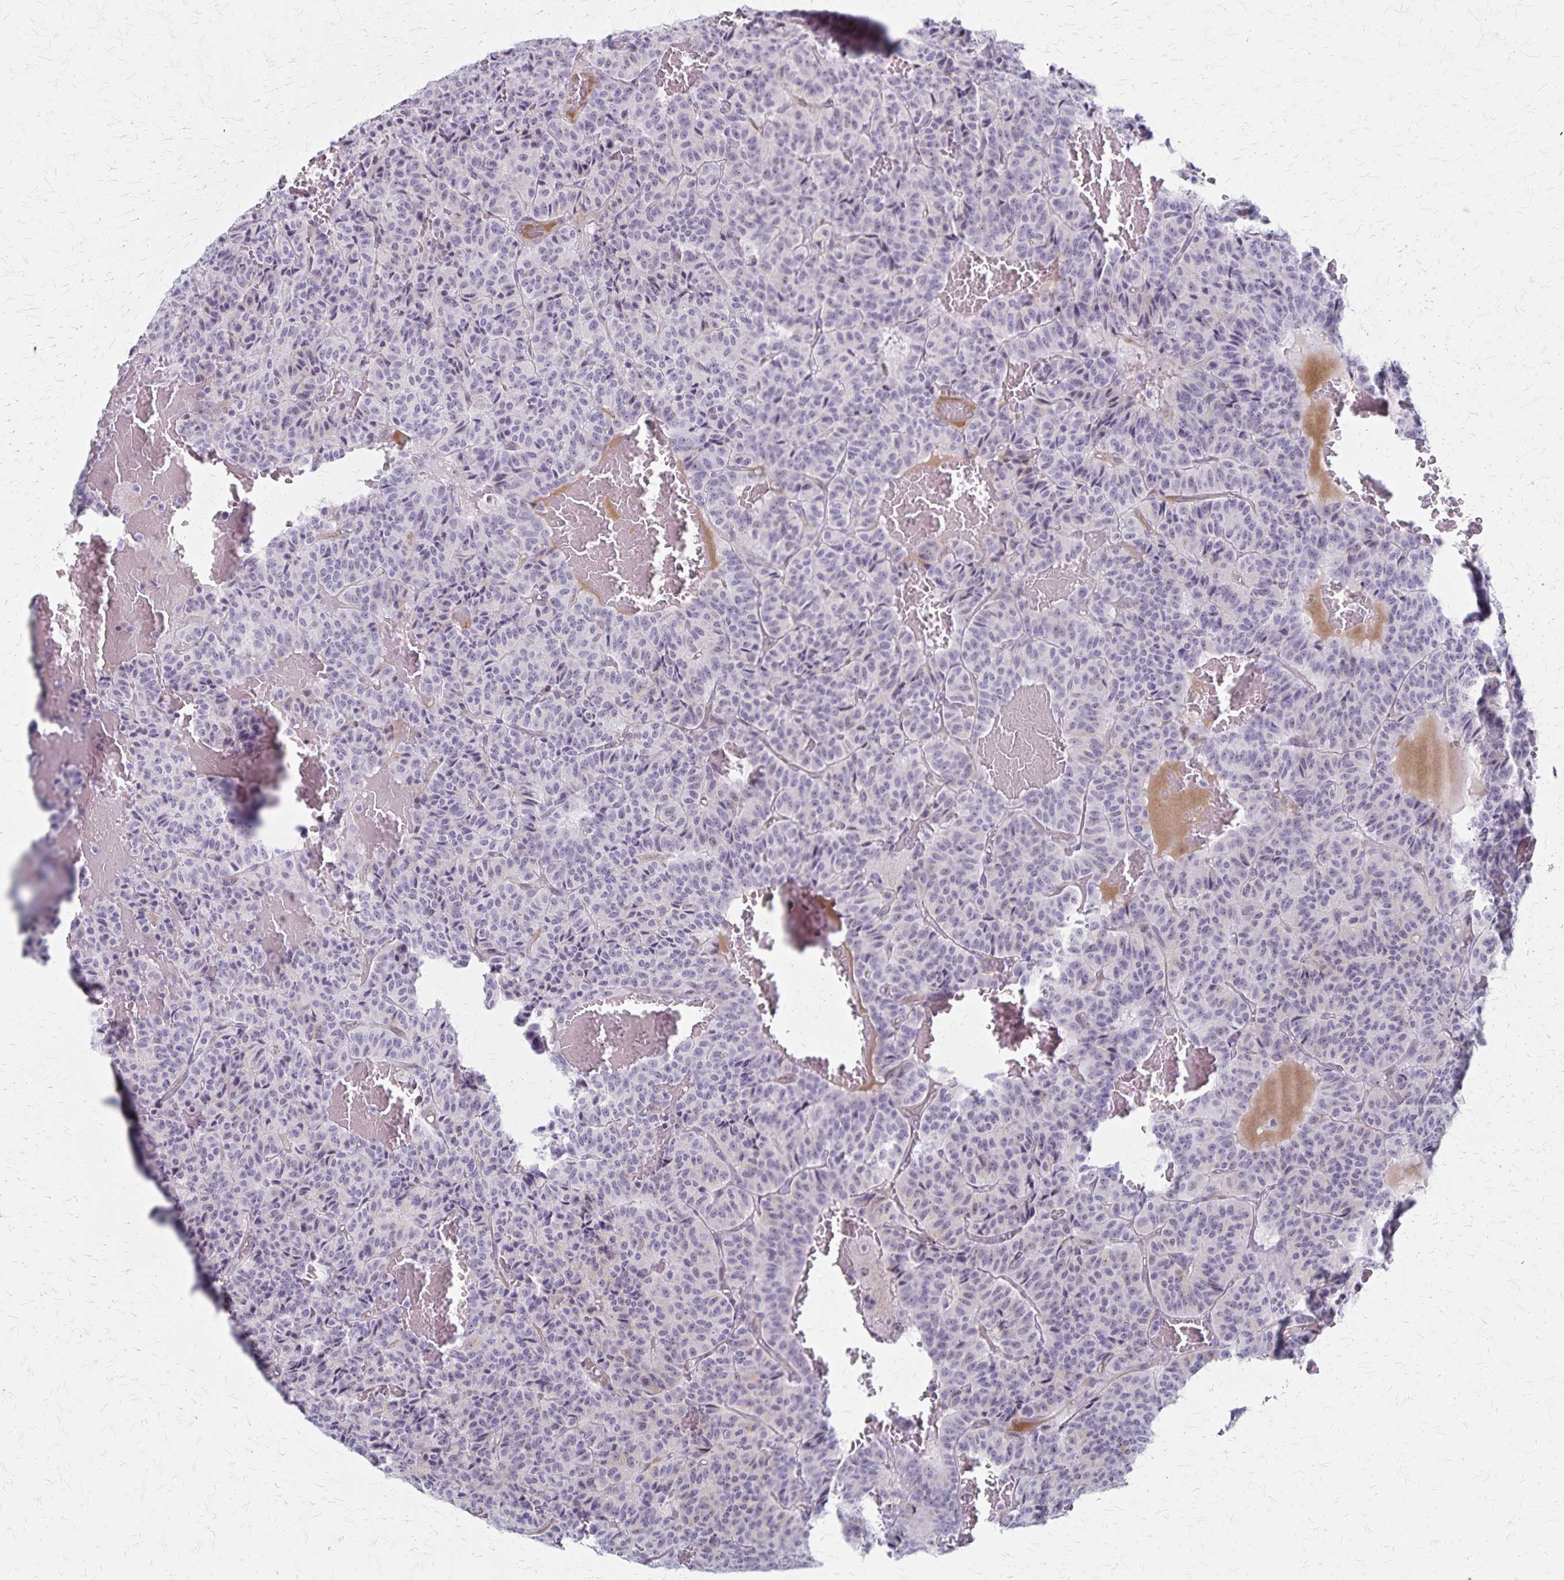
{"staining": {"intensity": "negative", "quantity": "none", "location": "none"}, "tissue": "carcinoid", "cell_type": "Tumor cells", "image_type": "cancer", "snomed": [{"axis": "morphology", "description": "Carcinoid, malignant, NOS"}, {"axis": "topography", "description": "Lung"}], "caption": "This is an immunohistochemistry histopathology image of carcinoid (malignant). There is no expression in tumor cells.", "gene": "DLK2", "patient": {"sex": "male", "age": 70}}